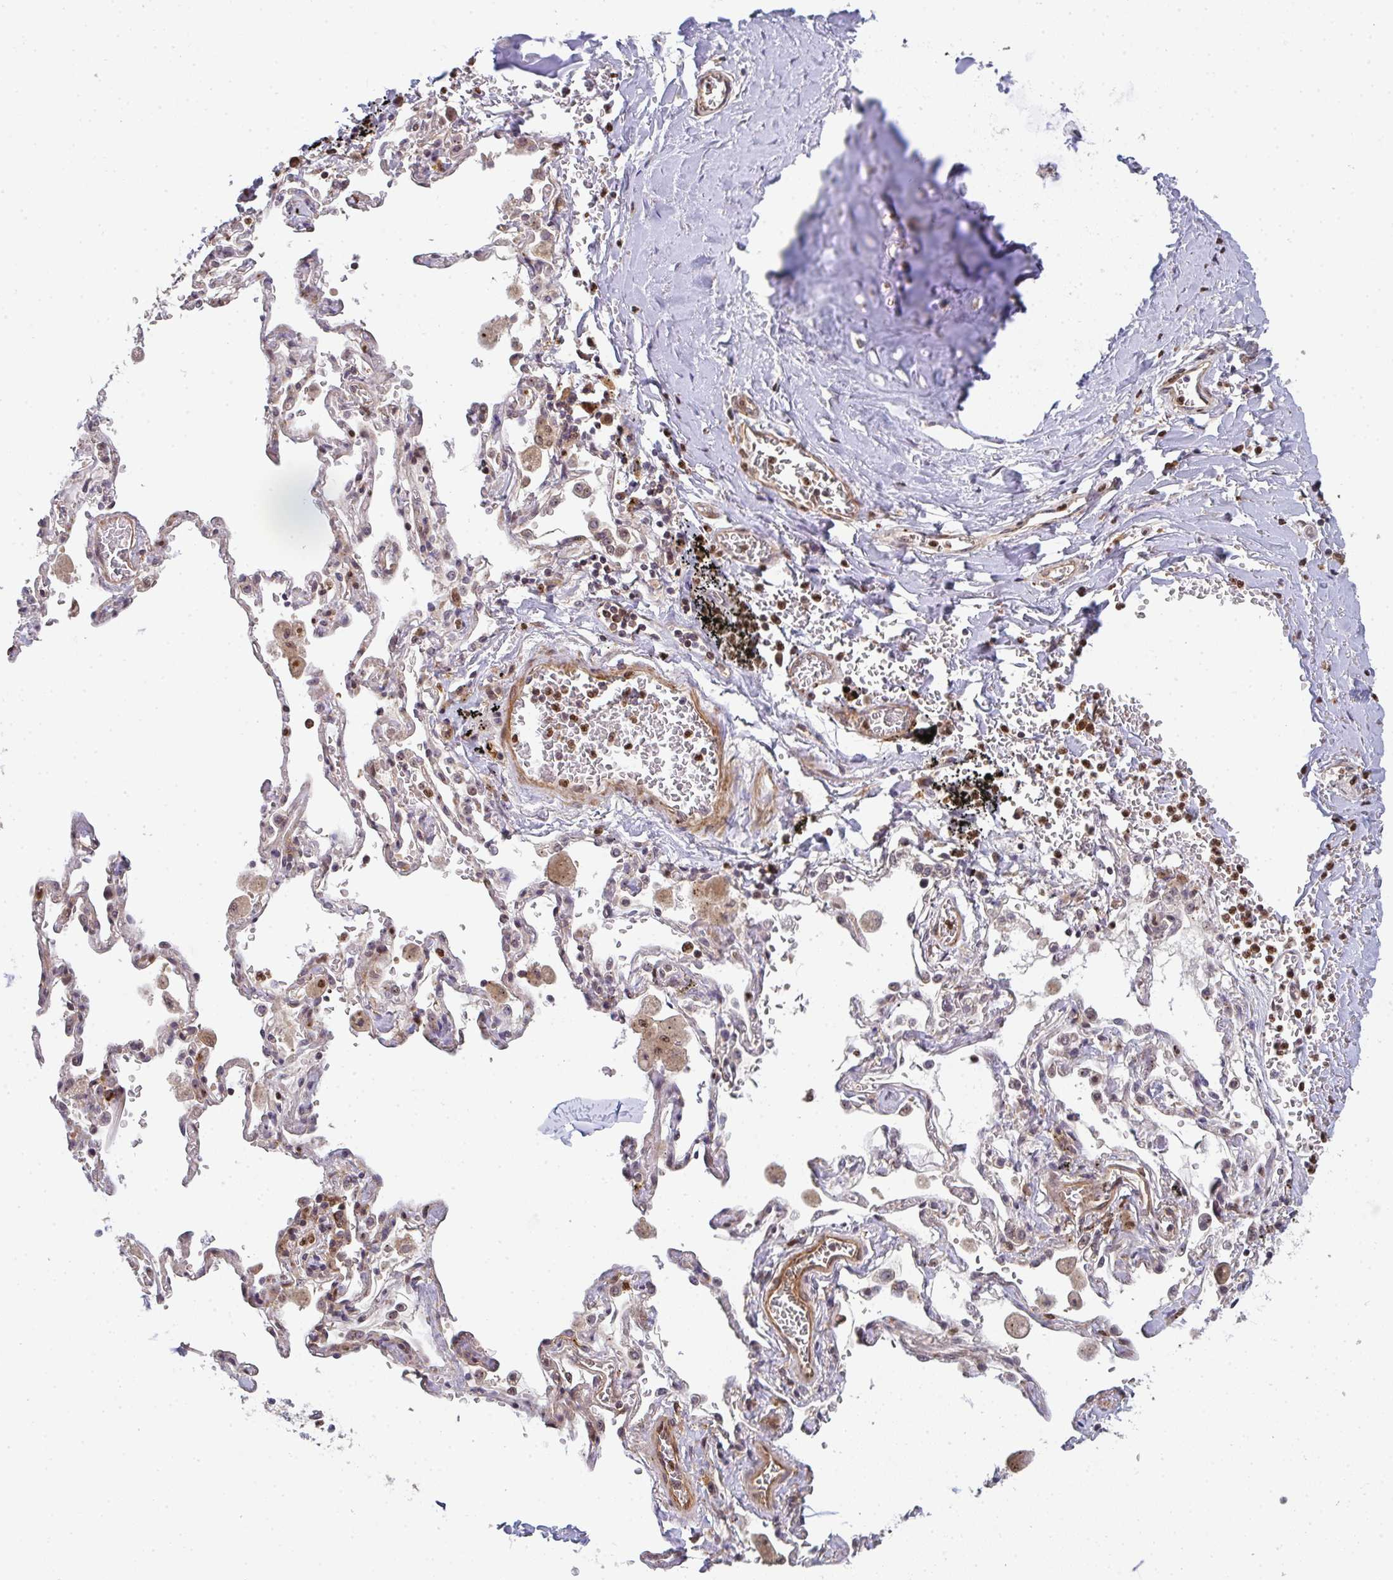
{"staining": {"intensity": "negative", "quantity": "none", "location": "none"}, "tissue": "adipose tissue", "cell_type": "Adipocytes", "image_type": "normal", "snomed": [{"axis": "morphology", "description": "Normal tissue, NOS"}, {"axis": "morphology", "description": "Degeneration, NOS"}, {"axis": "topography", "description": "Cartilage tissue"}, {"axis": "topography", "description": "Lung"}], "caption": "This is an immunohistochemistry (IHC) image of unremarkable adipose tissue. There is no staining in adipocytes.", "gene": "SIMC1", "patient": {"sex": "female", "age": 61}}